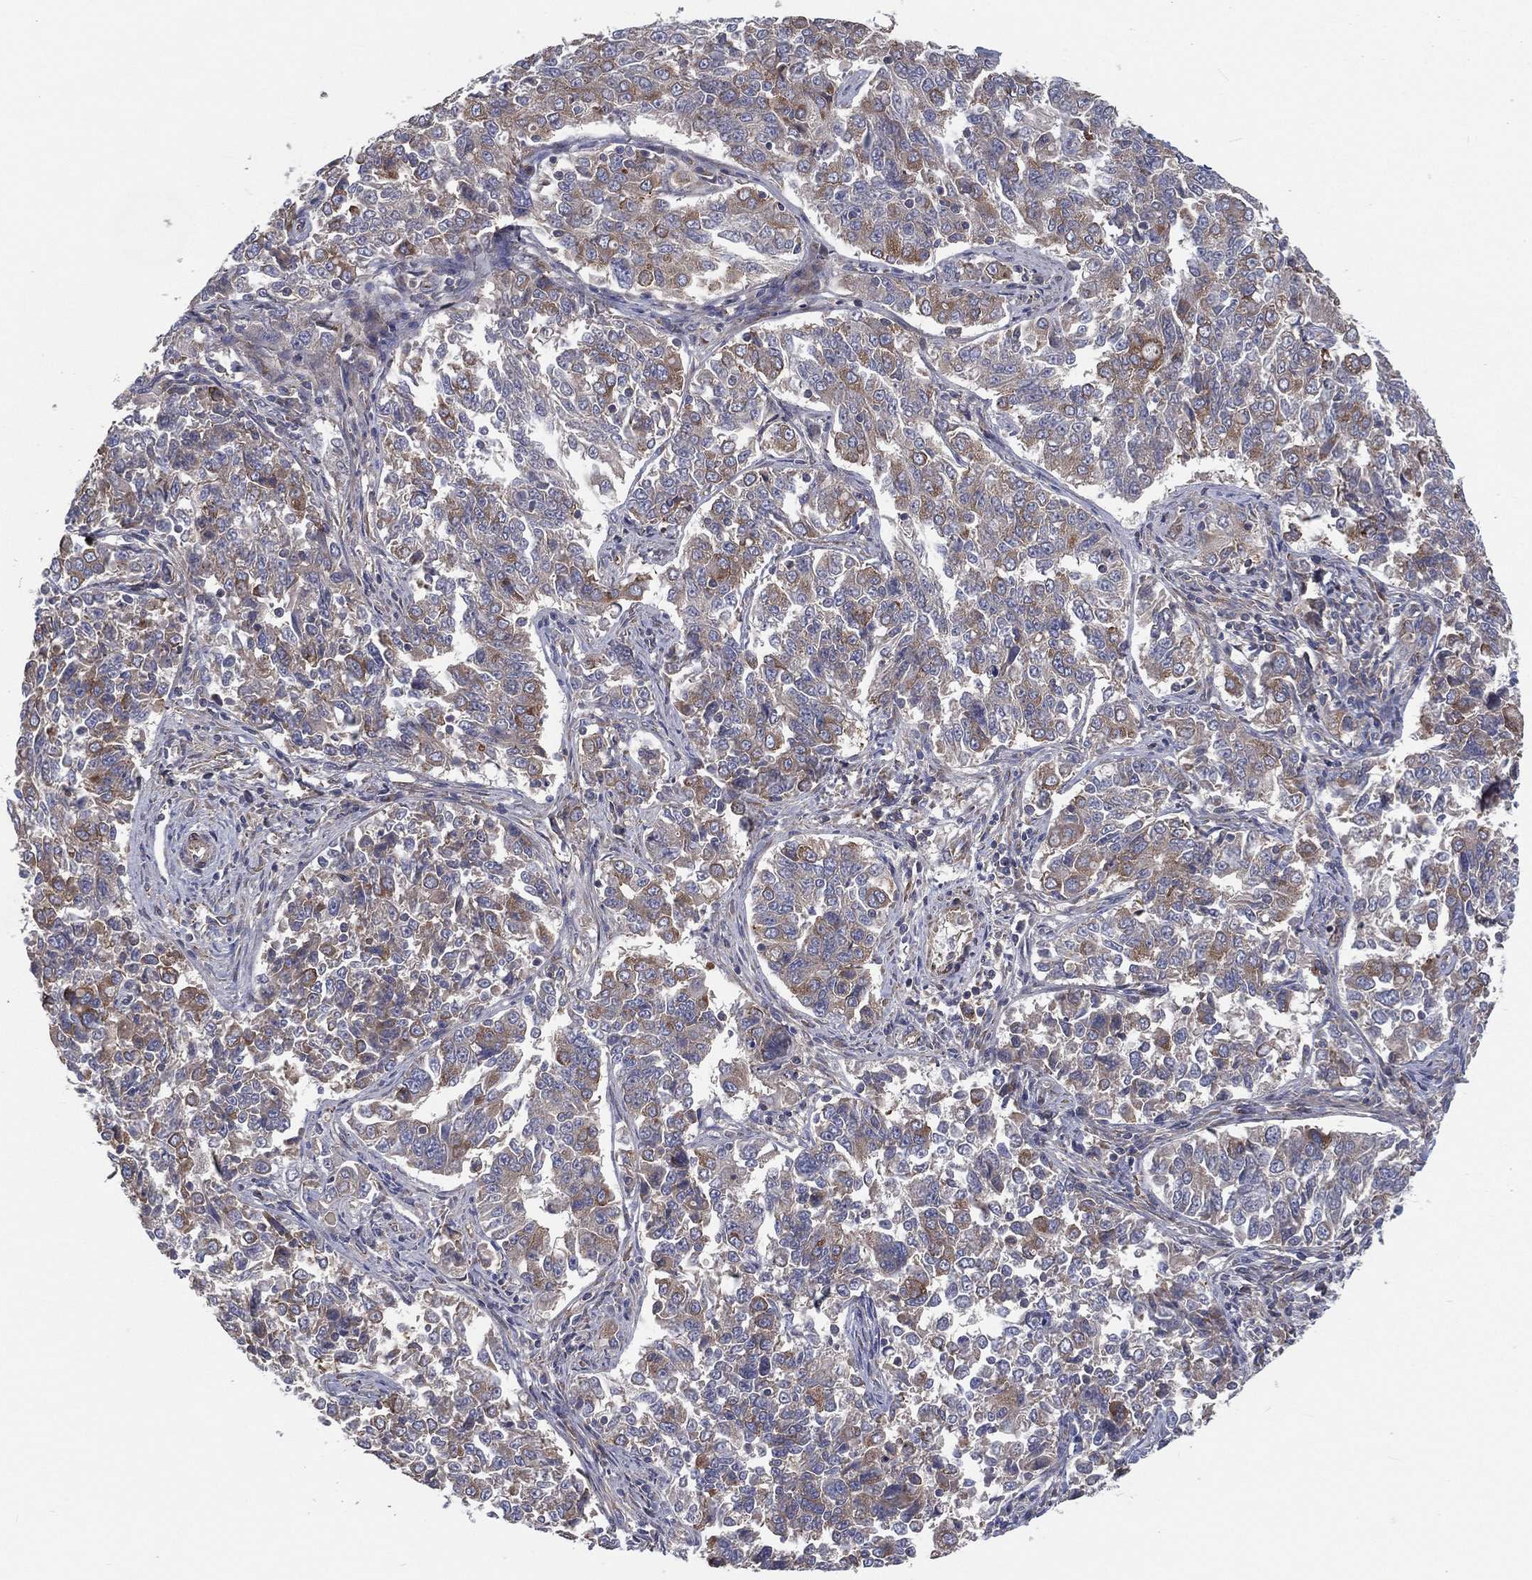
{"staining": {"intensity": "moderate", "quantity": "25%-75%", "location": "cytoplasmic/membranous"}, "tissue": "endometrial cancer", "cell_type": "Tumor cells", "image_type": "cancer", "snomed": [{"axis": "morphology", "description": "Adenocarcinoma, NOS"}, {"axis": "topography", "description": "Endometrium"}], "caption": "The micrograph displays a brown stain indicating the presence of a protein in the cytoplasmic/membranous of tumor cells in endometrial adenocarcinoma.", "gene": "EIF2B5", "patient": {"sex": "female", "age": 43}}